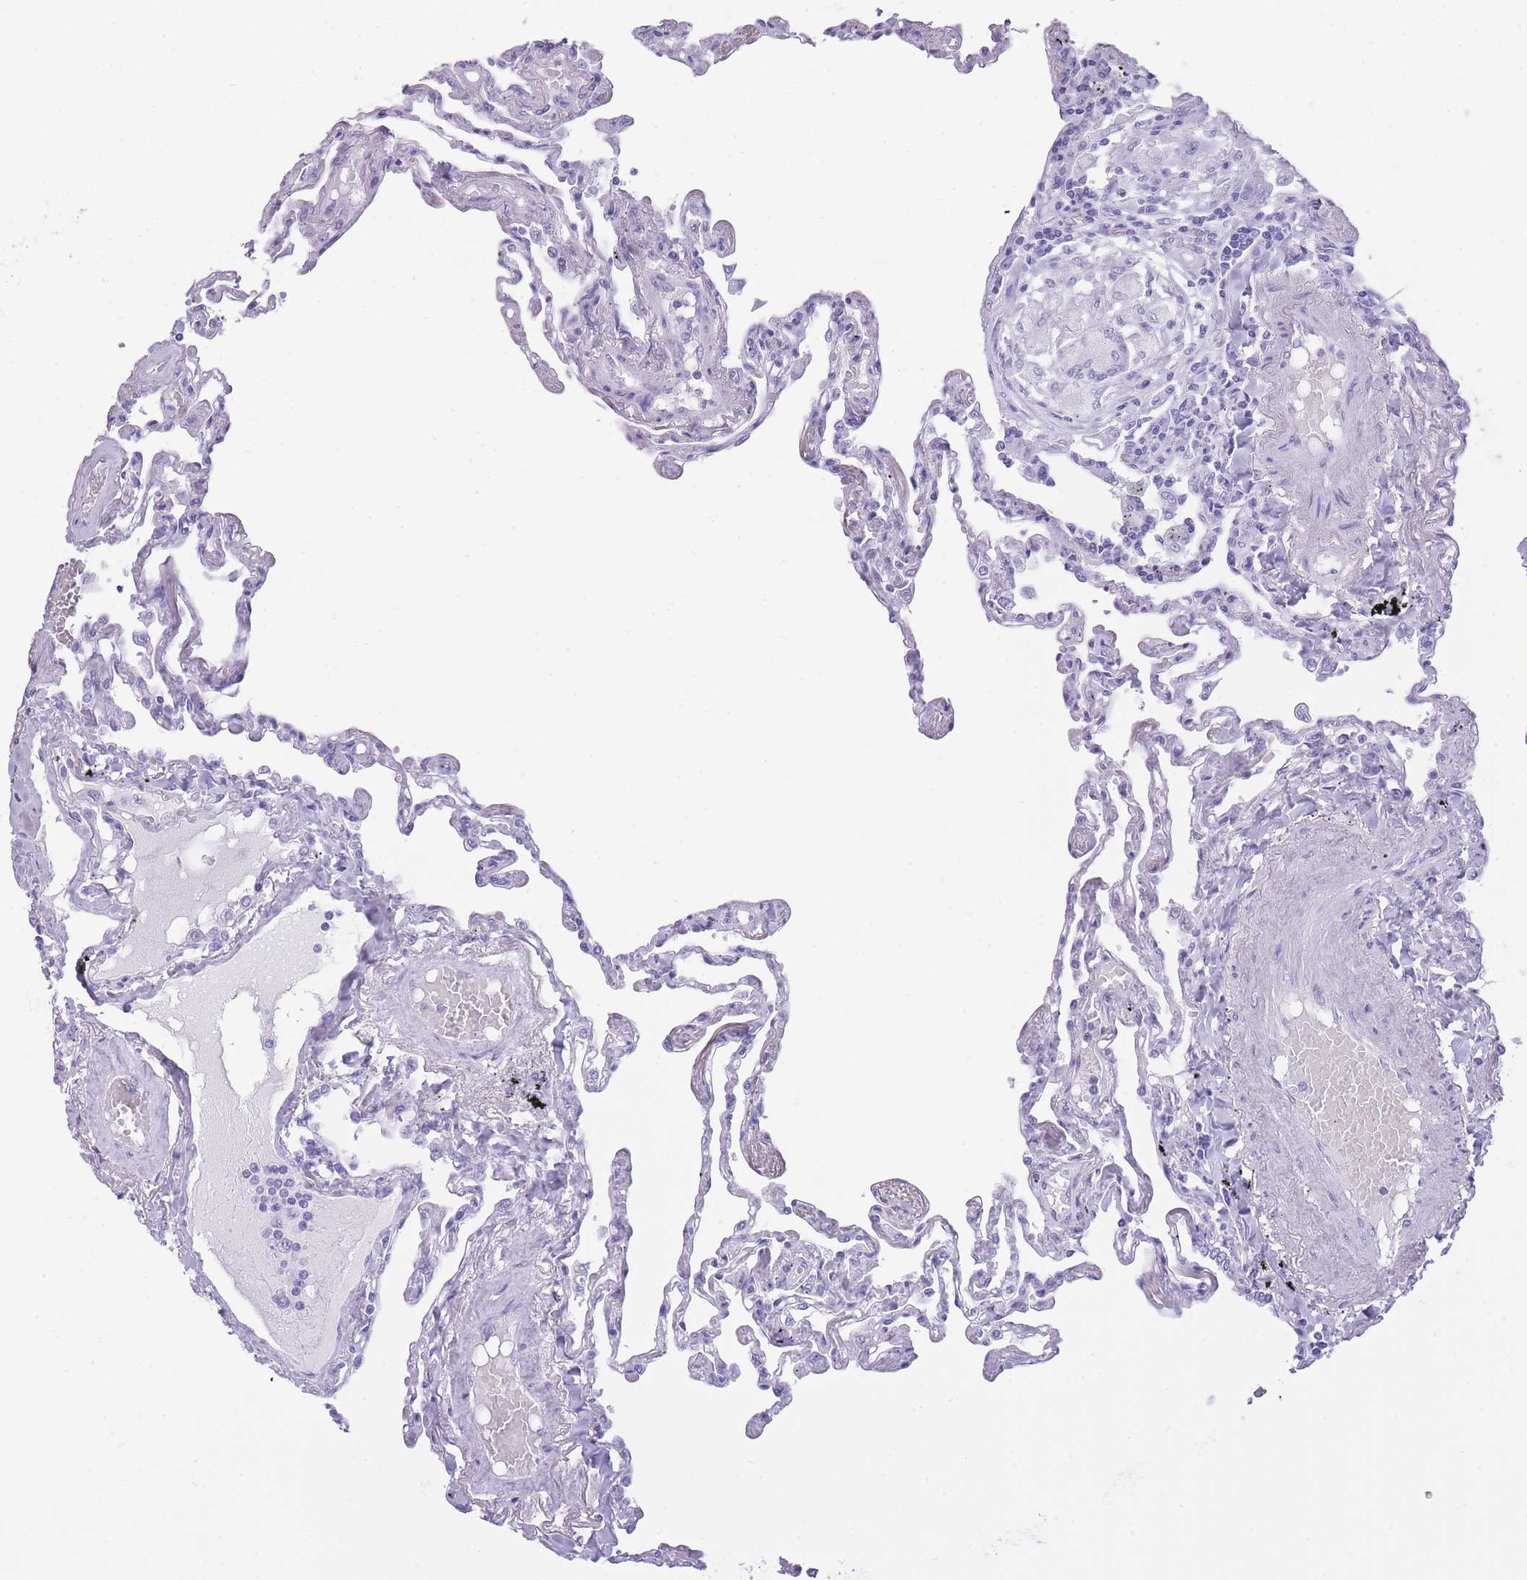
{"staining": {"intensity": "negative", "quantity": "none", "location": "none"}, "tissue": "lung", "cell_type": "Alveolar cells", "image_type": "normal", "snomed": [{"axis": "morphology", "description": "Normal tissue, NOS"}, {"axis": "topography", "description": "Lung"}], "caption": "An immunohistochemistry (IHC) image of normal lung is shown. There is no staining in alveolar cells of lung. (DAB (3,3'-diaminobenzidine) IHC visualized using brightfield microscopy, high magnification).", "gene": "INS", "patient": {"sex": "female", "age": 67}}